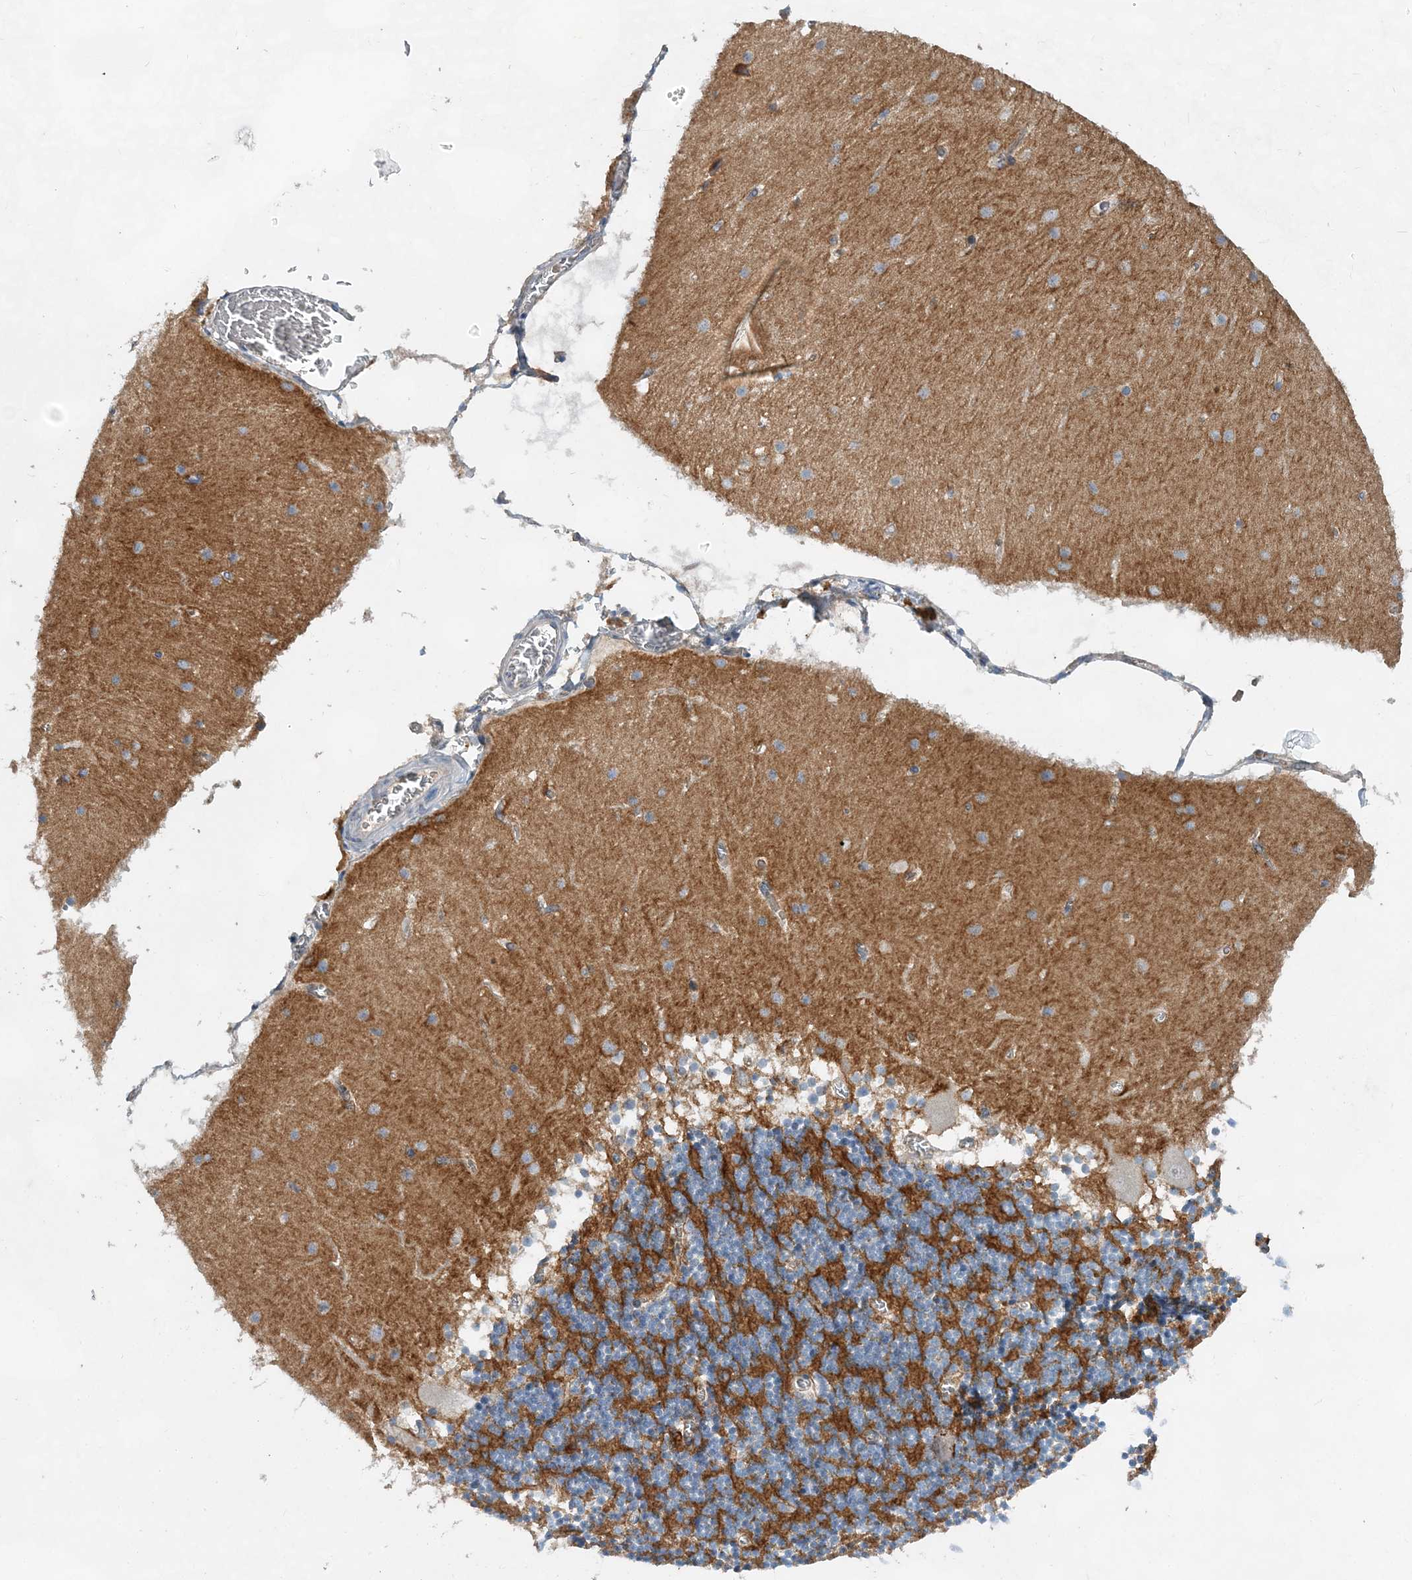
{"staining": {"intensity": "strong", "quantity": "25%-75%", "location": "cytoplasmic/membranous"}, "tissue": "cerebellum", "cell_type": "Cells in granular layer", "image_type": "normal", "snomed": [{"axis": "morphology", "description": "Normal tissue, NOS"}, {"axis": "topography", "description": "Cerebellum"}], "caption": "Cells in granular layer exhibit high levels of strong cytoplasmic/membranous staining in about 25%-75% of cells in normal cerebellum. (DAB = brown stain, brightfield microscopy at high magnification).", "gene": "TRAPPC13", "patient": {"sex": "female", "age": 28}}